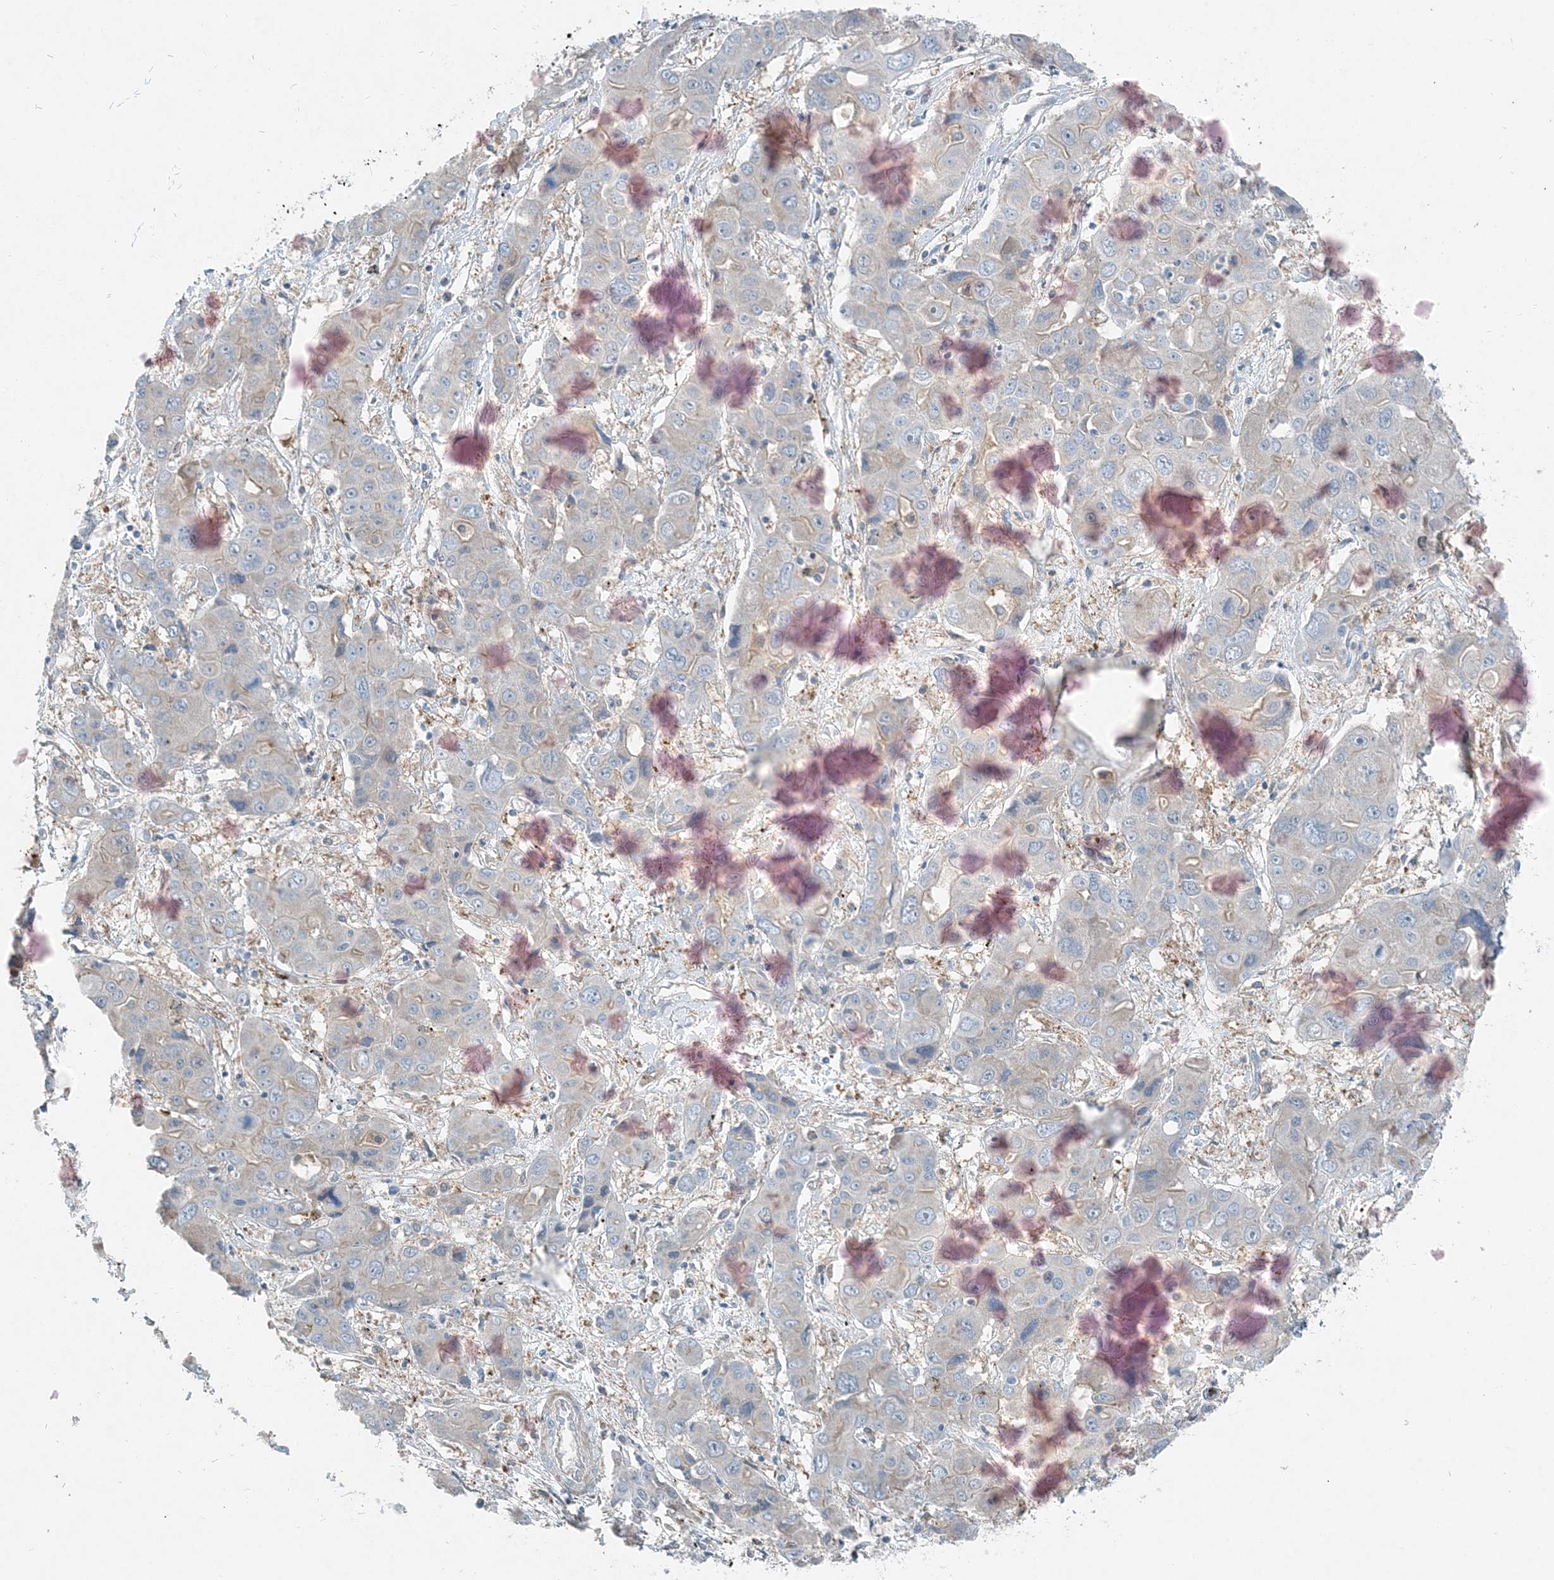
{"staining": {"intensity": "negative", "quantity": "none", "location": "none"}, "tissue": "liver cancer", "cell_type": "Tumor cells", "image_type": "cancer", "snomed": [{"axis": "morphology", "description": "Cholangiocarcinoma"}, {"axis": "topography", "description": "Liver"}], "caption": "Tumor cells are negative for protein expression in human liver cancer (cholangiocarcinoma).", "gene": "ARMH1", "patient": {"sex": "male", "age": 67}}